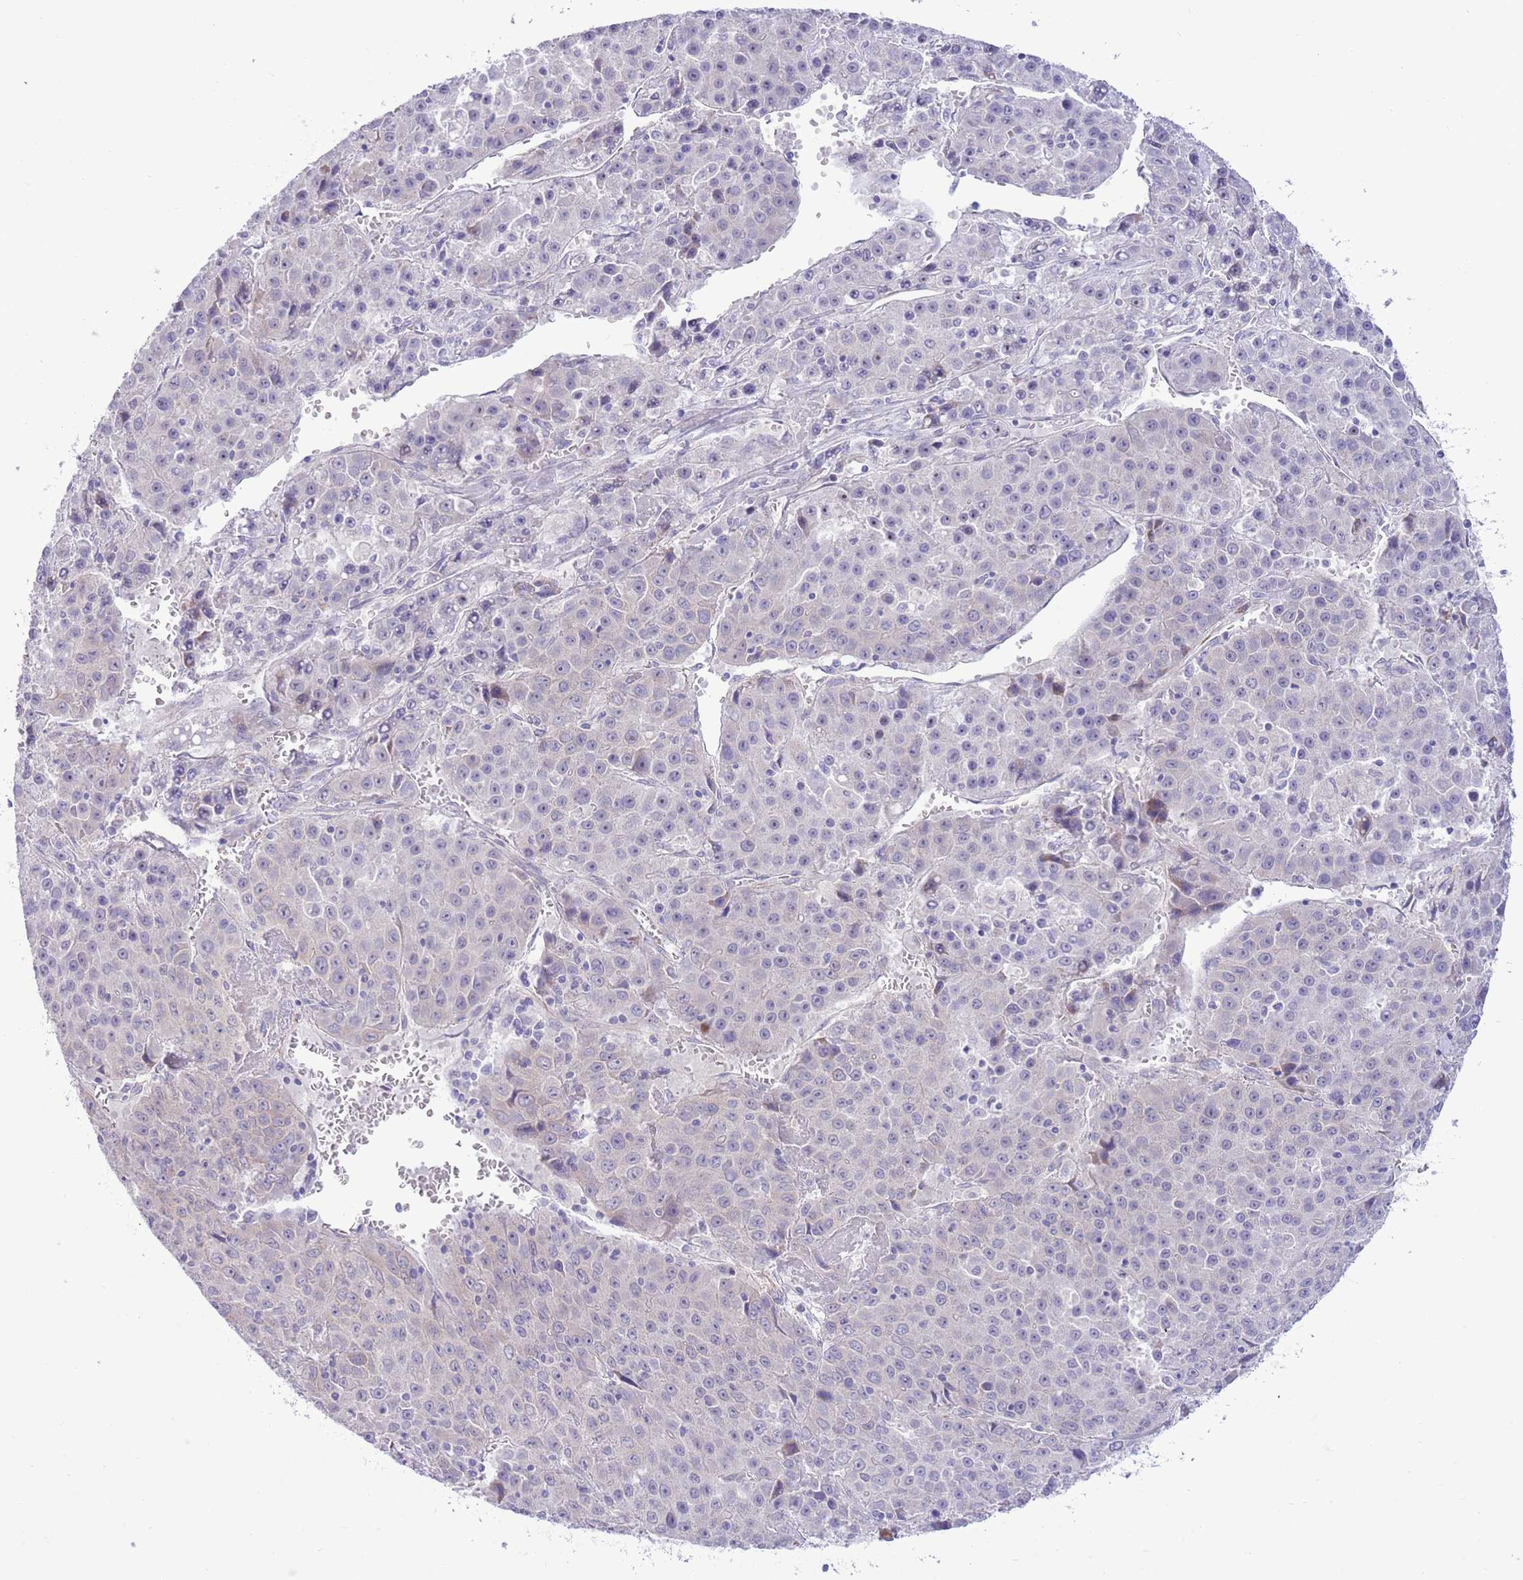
{"staining": {"intensity": "negative", "quantity": "none", "location": "none"}, "tissue": "liver cancer", "cell_type": "Tumor cells", "image_type": "cancer", "snomed": [{"axis": "morphology", "description": "Carcinoma, Hepatocellular, NOS"}, {"axis": "topography", "description": "Liver"}], "caption": "This histopathology image is of hepatocellular carcinoma (liver) stained with immunohistochemistry (IHC) to label a protein in brown with the nuclei are counter-stained blue. There is no expression in tumor cells.", "gene": "ZC4H2", "patient": {"sex": "female", "age": 53}}